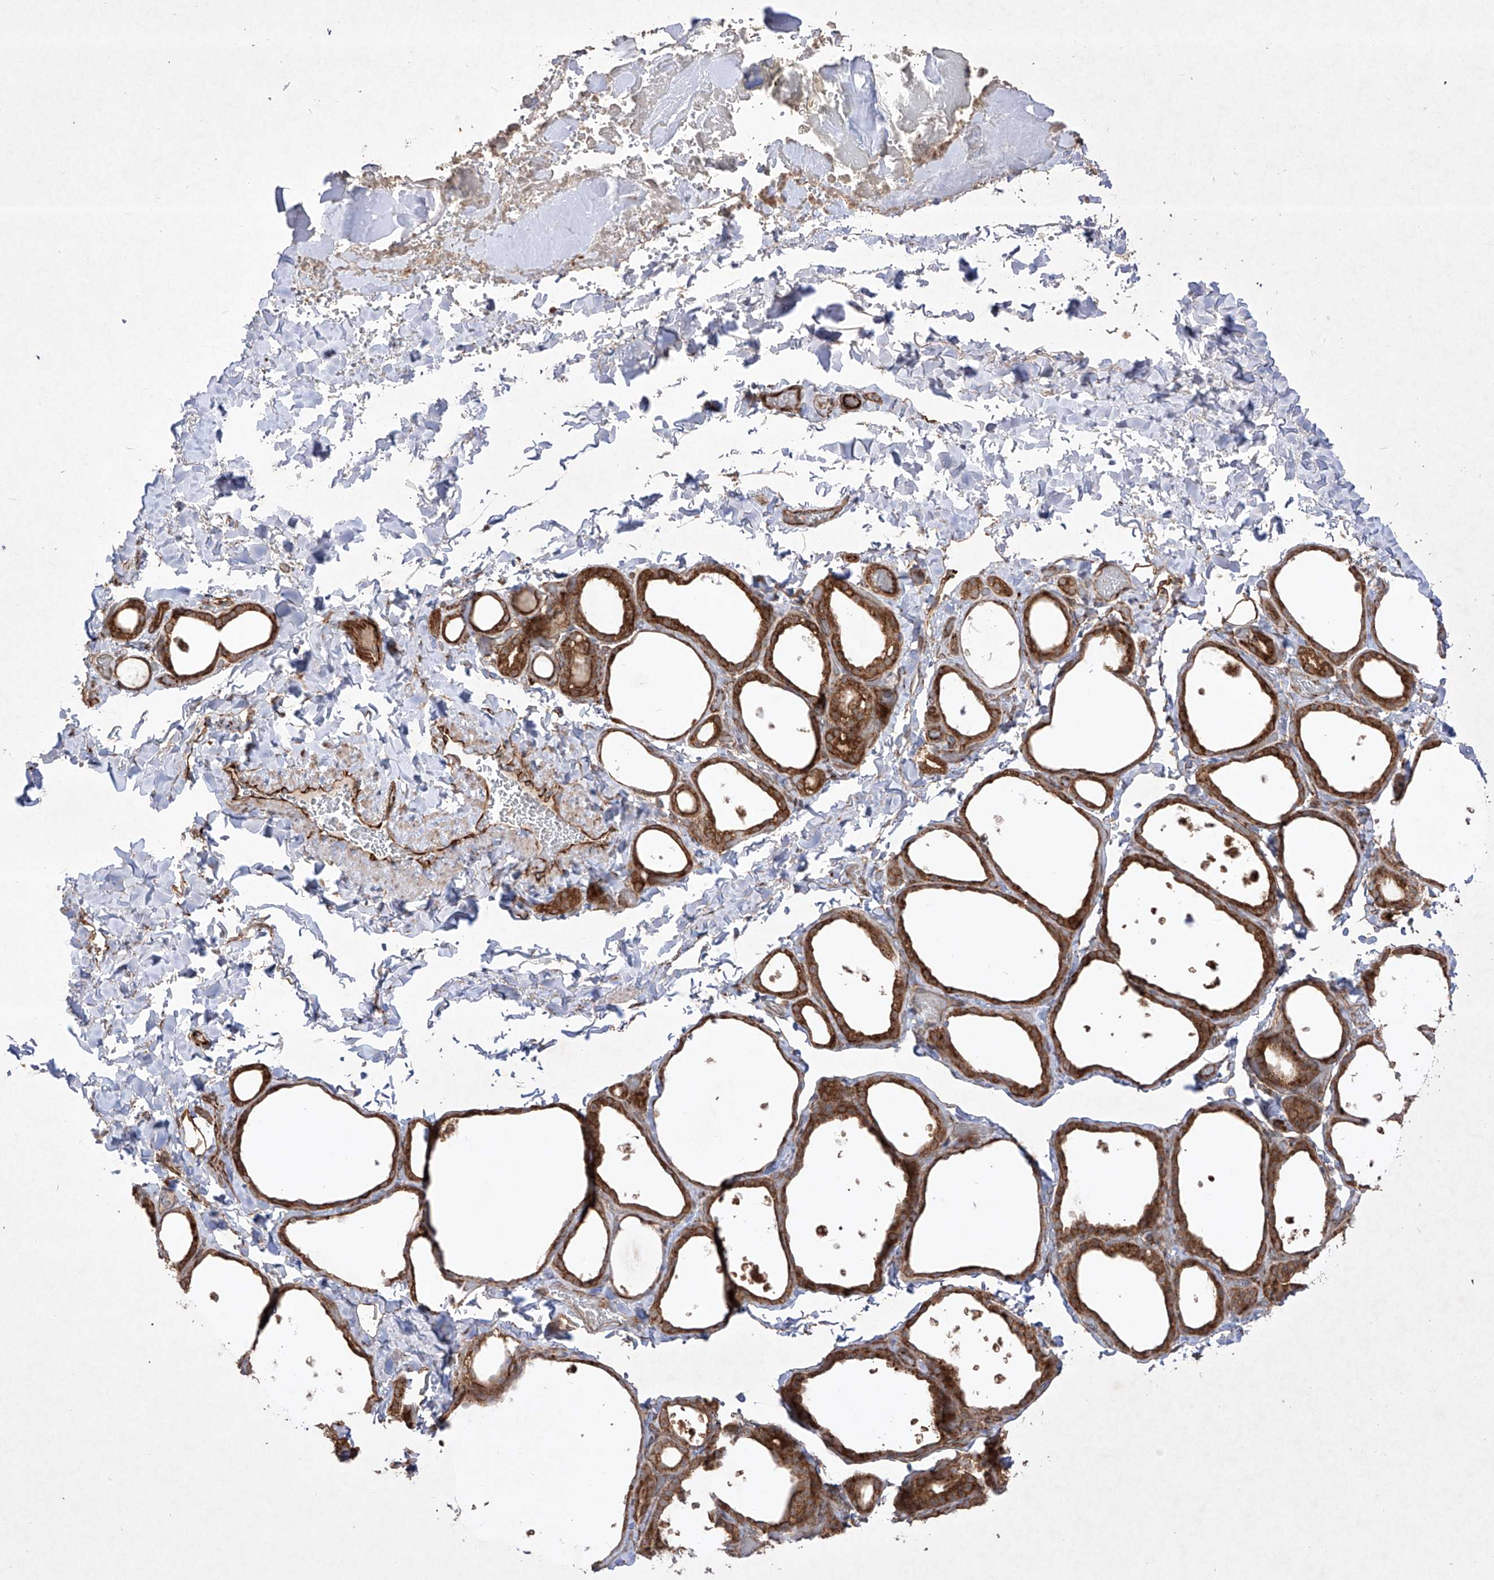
{"staining": {"intensity": "strong", "quantity": ">75%", "location": "cytoplasmic/membranous"}, "tissue": "thyroid gland", "cell_type": "Glandular cells", "image_type": "normal", "snomed": [{"axis": "morphology", "description": "Normal tissue, NOS"}, {"axis": "topography", "description": "Thyroid gland"}], "caption": "Immunohistochemical staining of normal human thyroid gland shows strong cytoplasmic/membranous protein staining in approximately >75% of glandular cells.", "gene": "YKT6", "patient": {"sex": "female", "age": 44}}